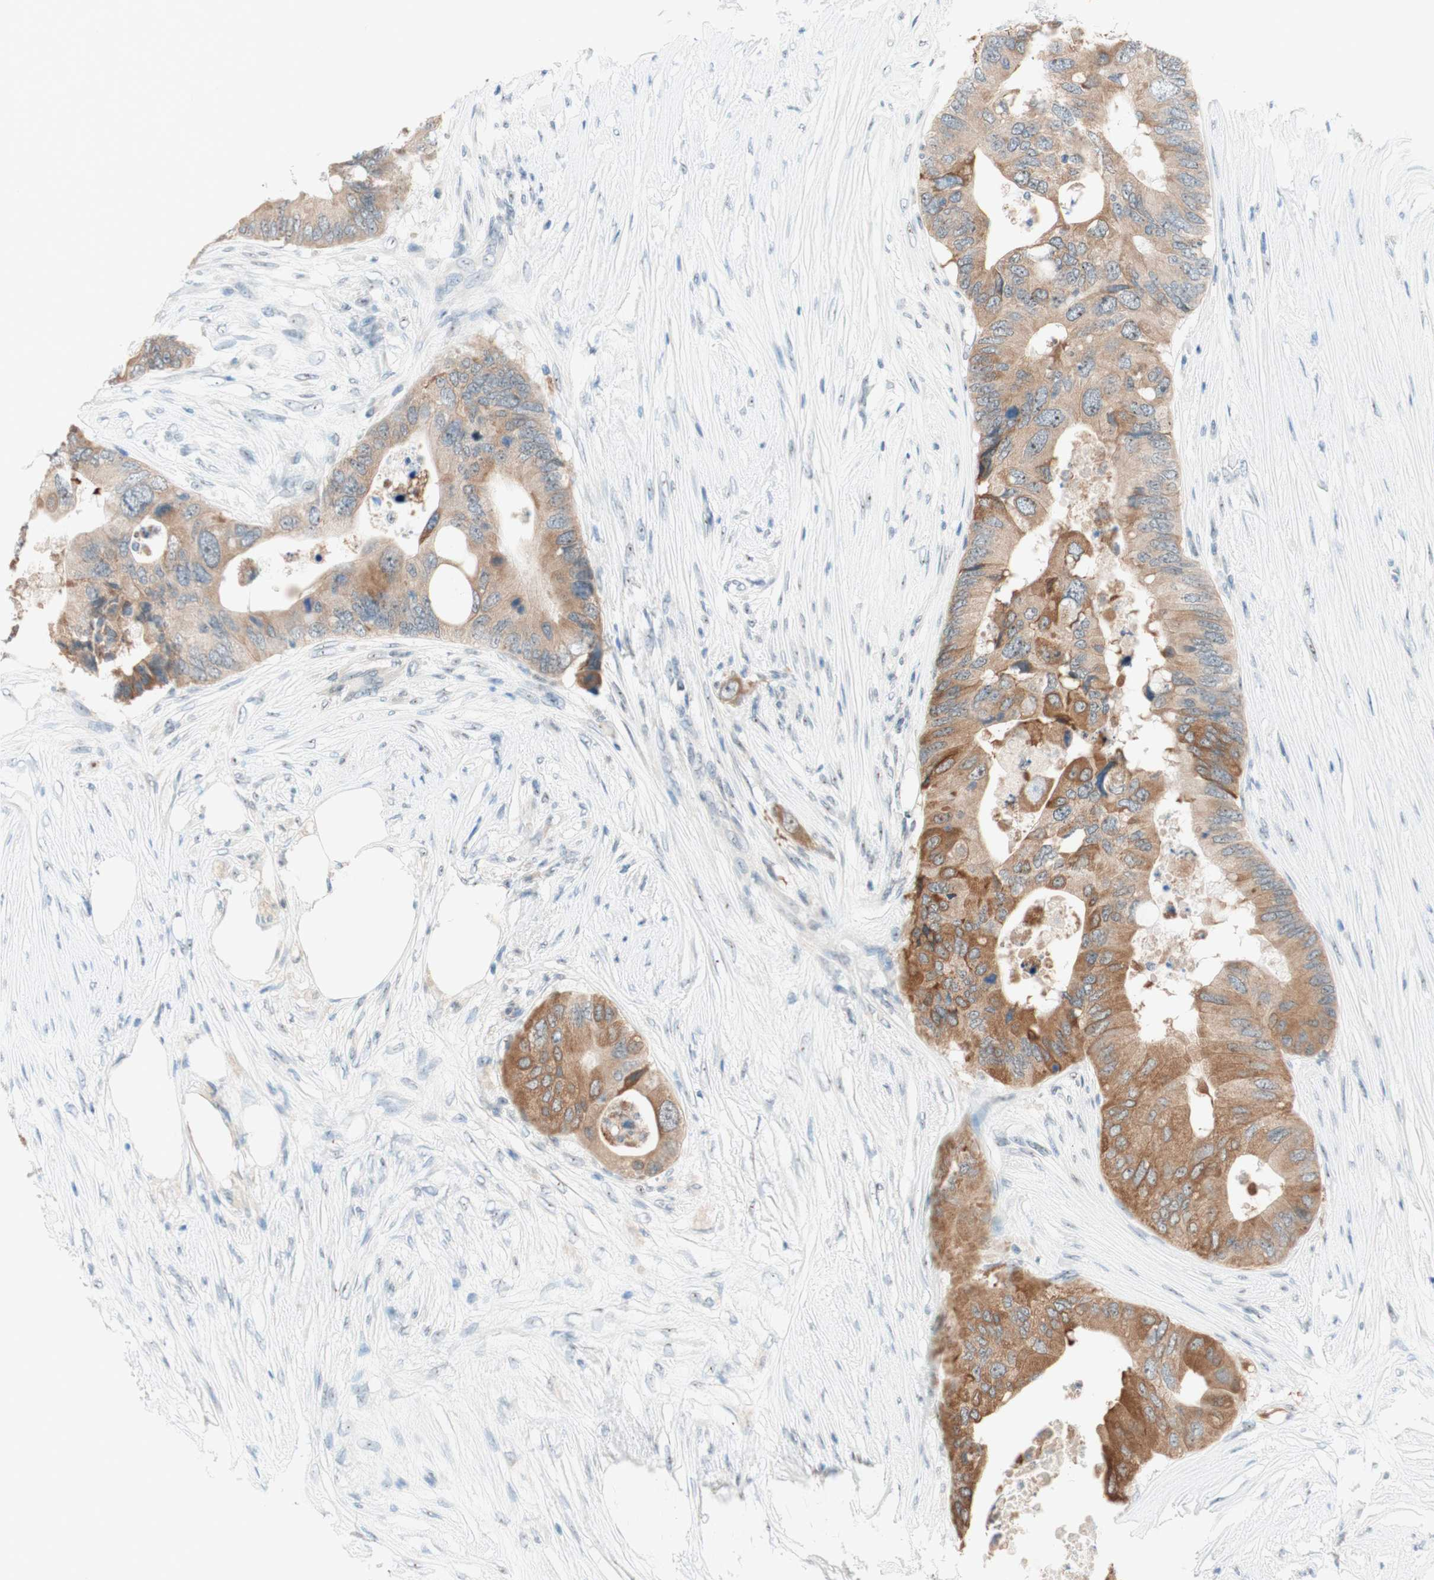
{"staining": {"intensity": "weak", "quantity": ">75%", "location": "cytoplasmic/membranous"}, "tissue": "colorectal cancer", "cell_type": "Tumor cells", "image_type": "cancer", "snomed": [{"axis": "morphology", "description": "Adenocarcinoma, NOS"}, {"axis": "topography", "description": "Colon"}], "caption": "Weak cytoplasmic/membranous staining is present in about >75% of tumor cells in colorectal cancer (adenocarcinoma).", "gene": "JPH1", "patient": {"sex": "male", "age": 71}}